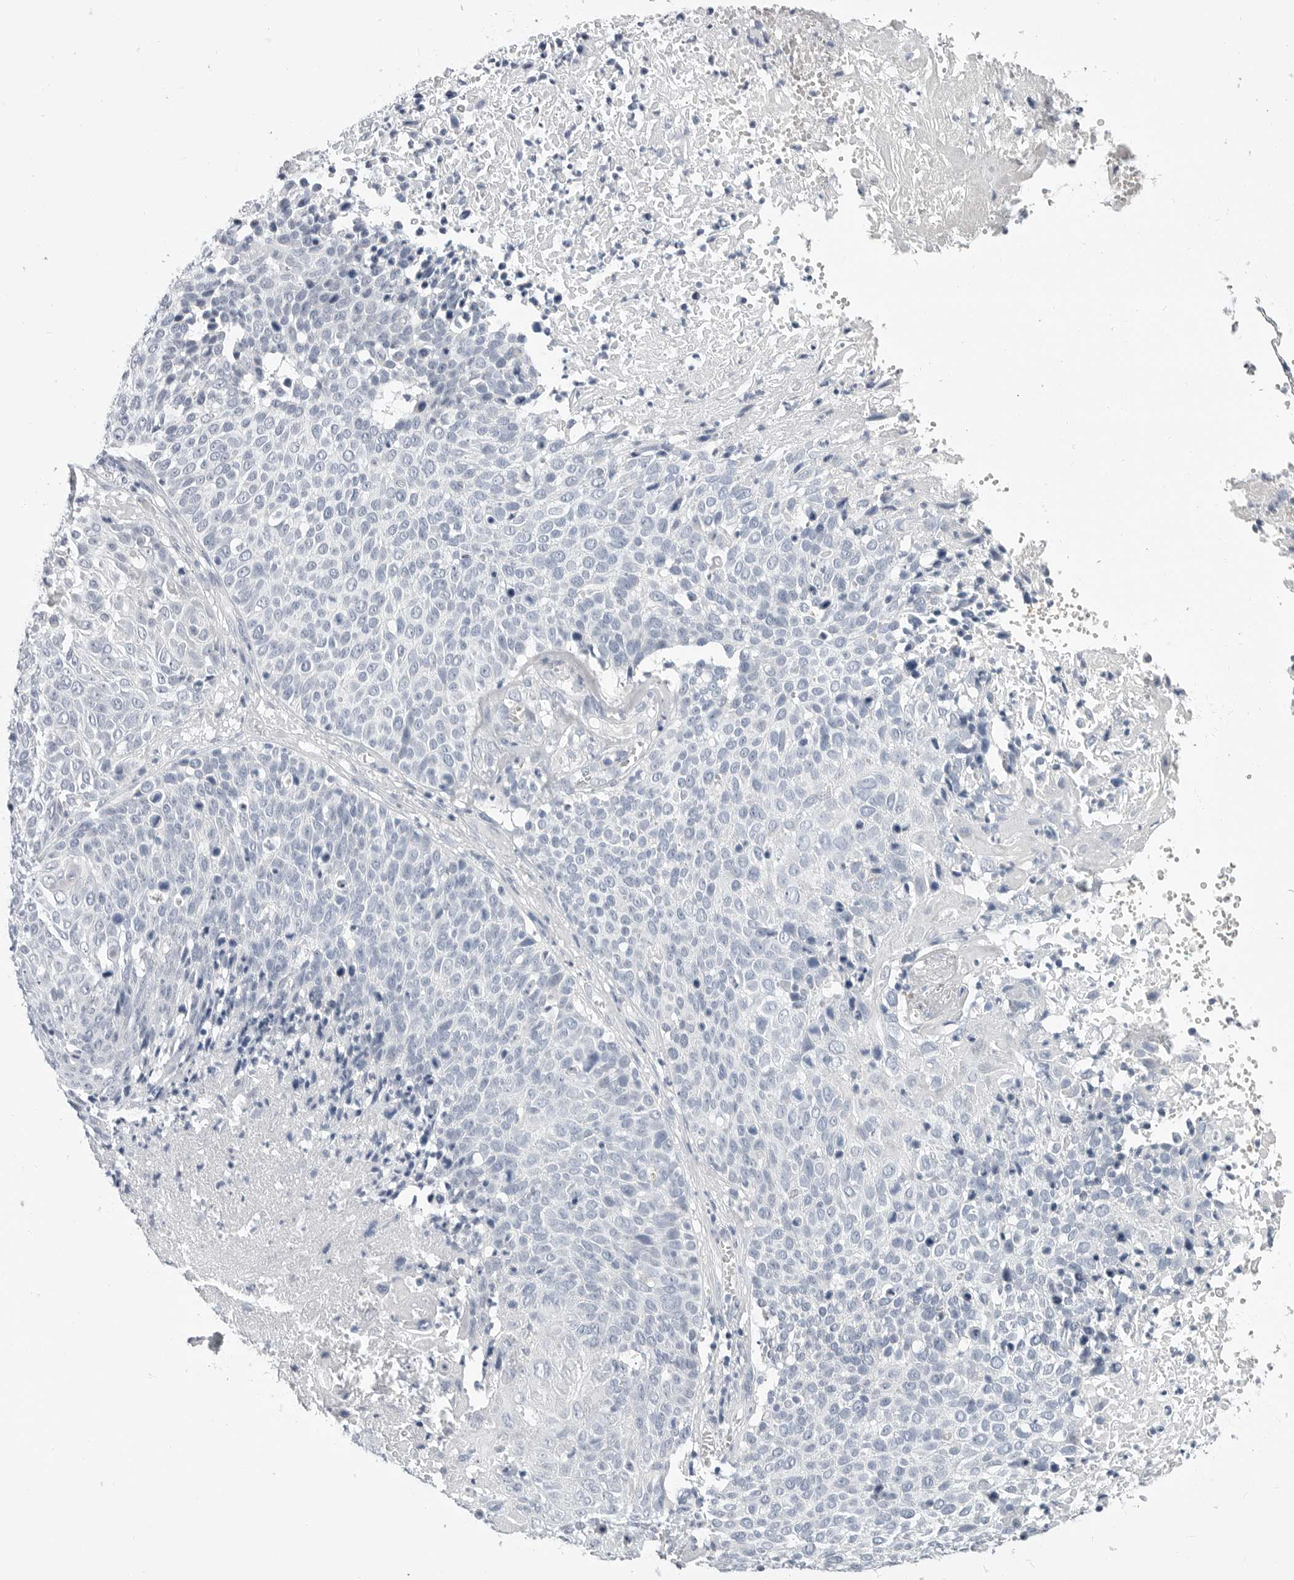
{"staining": {"intensity": "negative", "quantity": "none", "location": "none"}, "tissue": "cervical cancer", "cell_type": "Tumor cells", "image_type": "cancer", "snomed": [{"axis": "morphology", "description": "Squamous cell carcinoma, NOS"}, {"axis": "topography", "description": "Cervix"}], "caption": "Immunohistochemistry (IHC) photomicrograph of human cervical squamous cell carcinoma stained for a protein (brown), which exhibits no positivity in tumor cells.", "gene": "PLN", "patient": {"sex": "female", "age": 74}}